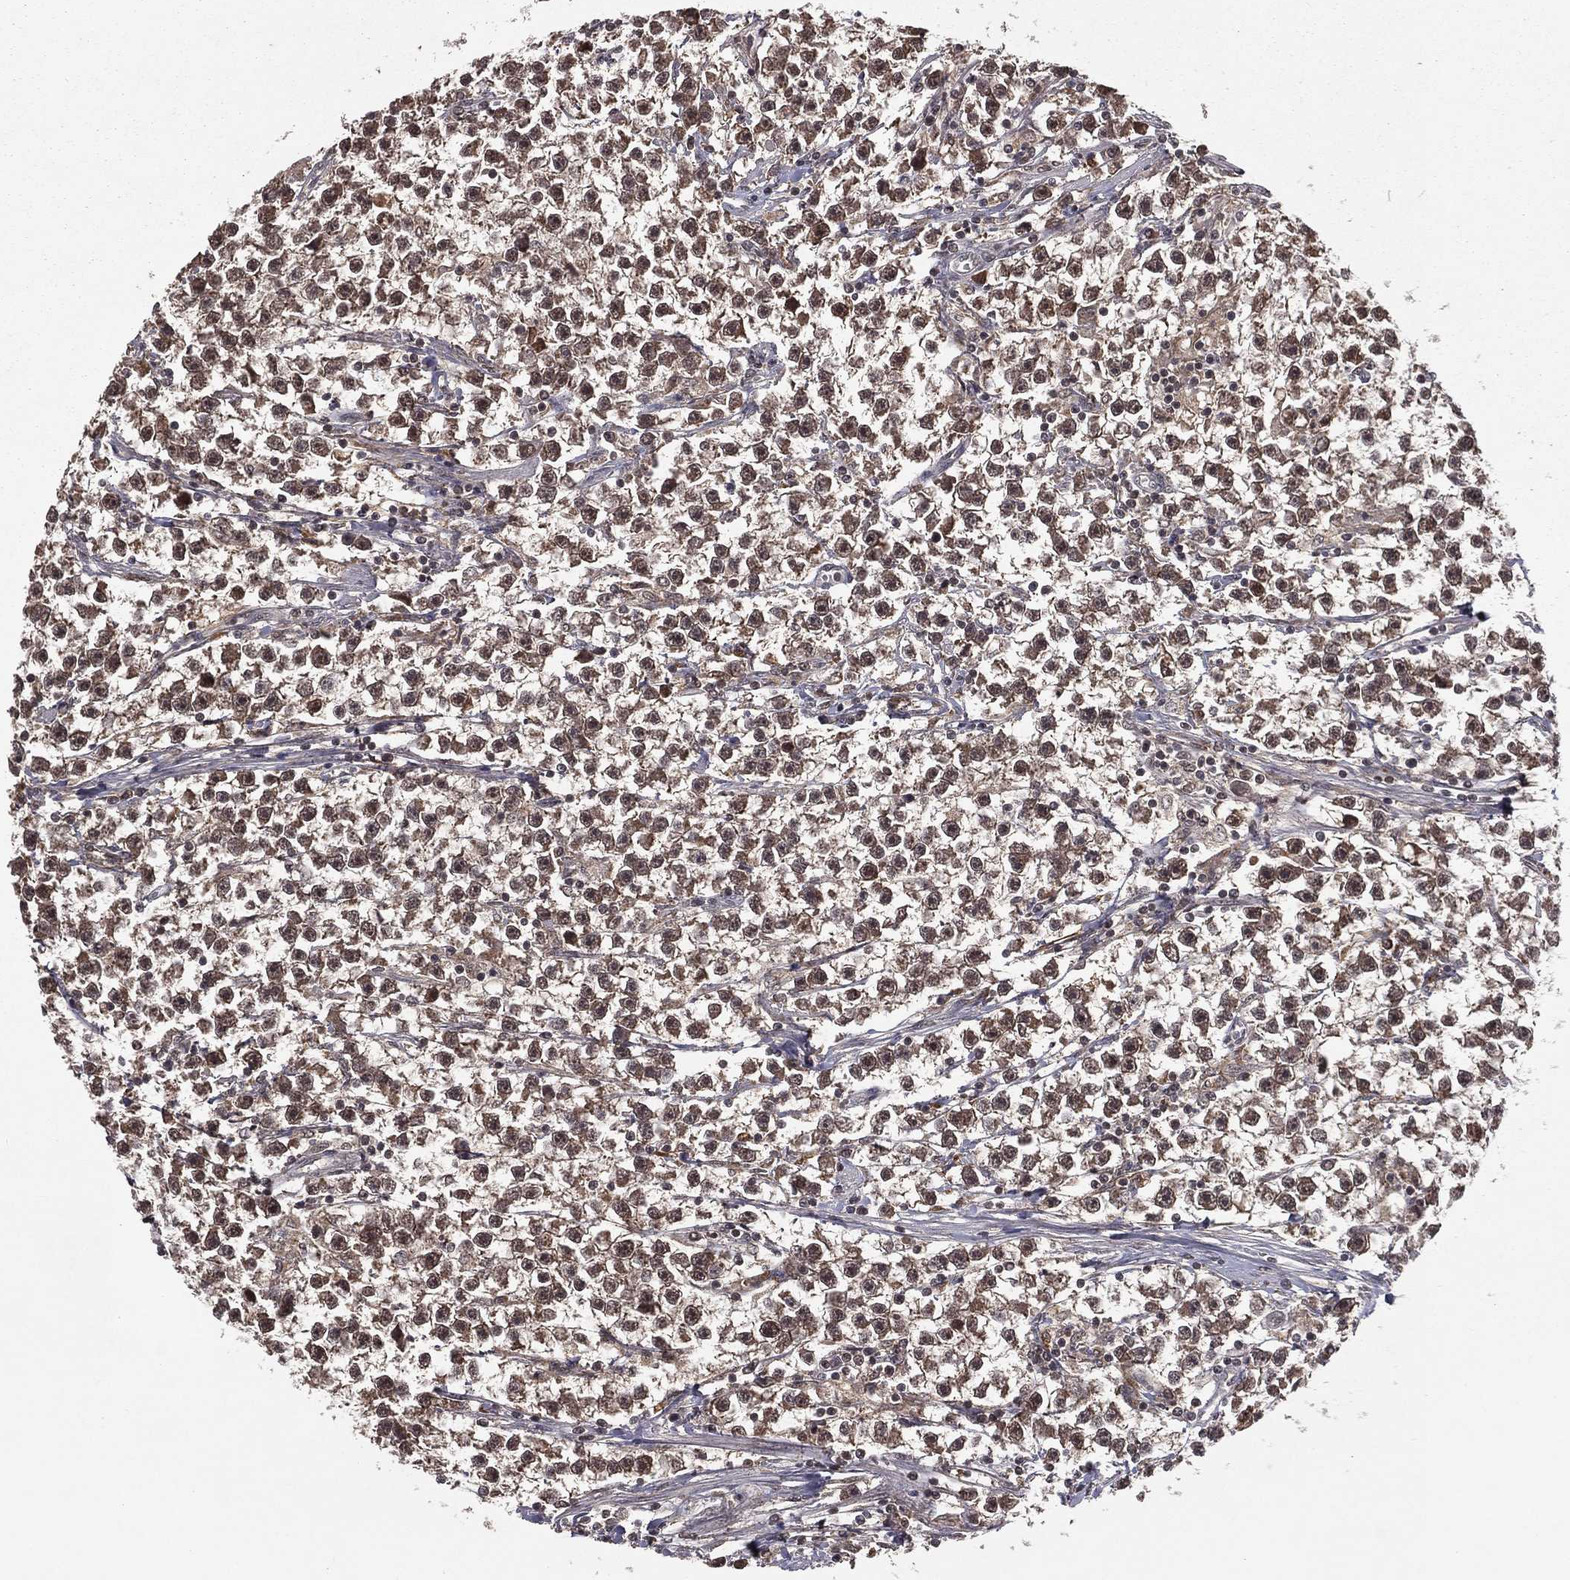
{"staining": {"intensity": "weak", "quantity": ">75%", "location": "cytoplasmic/membranous"}, "tissue": "testis cancer", "cell_type": "Tumor cells", "image_type": "cancer", "snomed": [{"axis": "morphology", "description": "Seminoma, NOS"}, {"axis": "topography", "description": "Testis"}], "caption": "Protein expression analysis of seminoma (testis) displays weak cytoplasmic/membranous positivity in about >75% of tumor cells.", "gene": "ZDHHC15", "patient": {"sex": "male", "age": 59}}